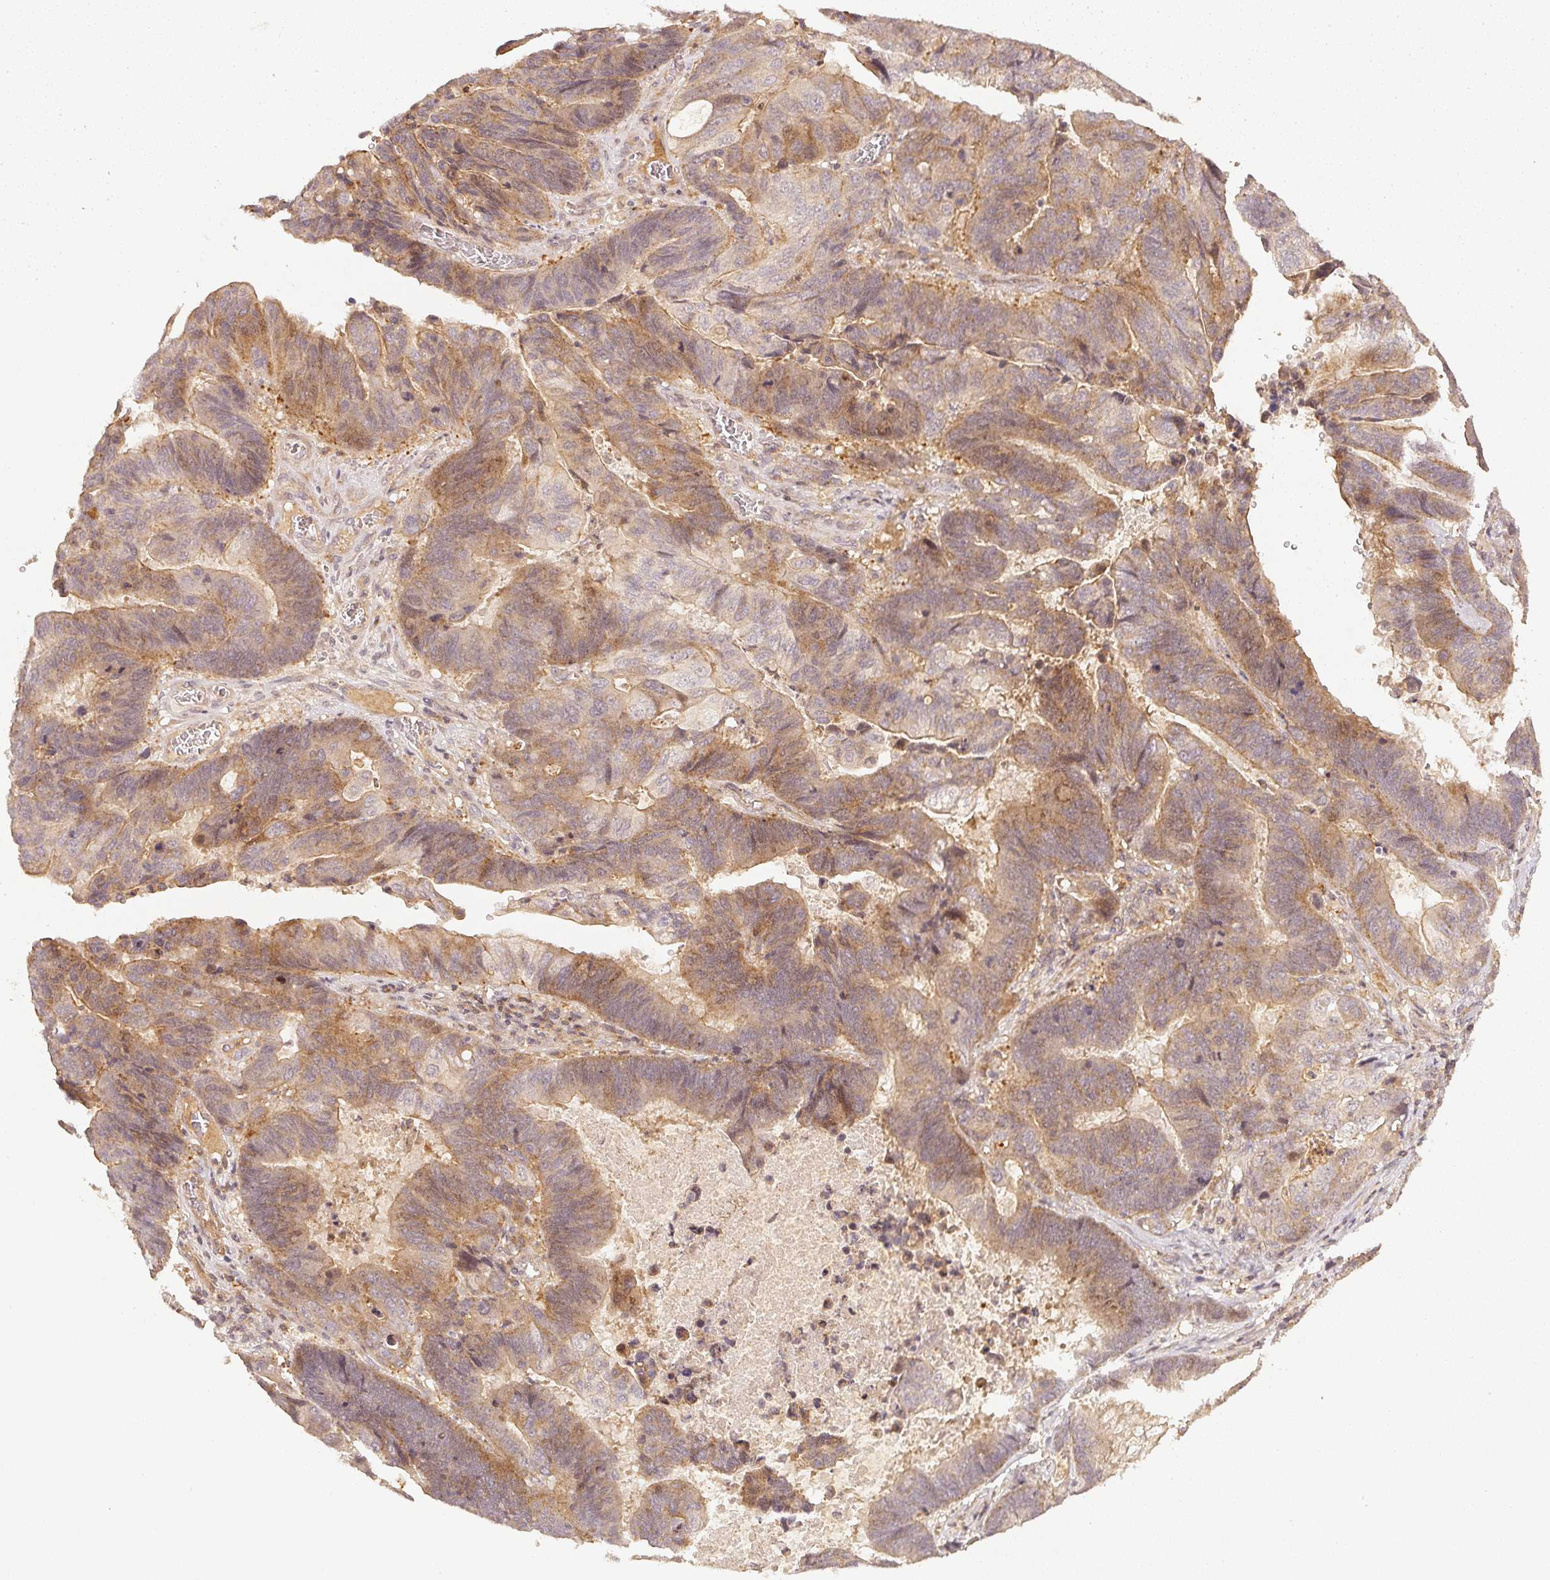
{"staining": {"intensity": "negative", "quantity": "none", "location": "none"}, "tissue": "lung cancer", "cell_type": "Tumor cells", "image_type": "cancer", "snomed": [{"axis": "morphology", "description": "Aneuploidy"}, {"axis": "morphology", "description": "Adenocarcinoma, NOS"}, {"axis": "morphology", "description": "Adenocarcinoma primary or metastatic"}, {"axis": "topography", "description": "Lung"}], "caption": "Tumor cells show no significant positivity in lung cancer (adenocarcinoma primary or metastatic).", "gene": "SERPINE1", "patient": {"sex": "female", "age": 75}}